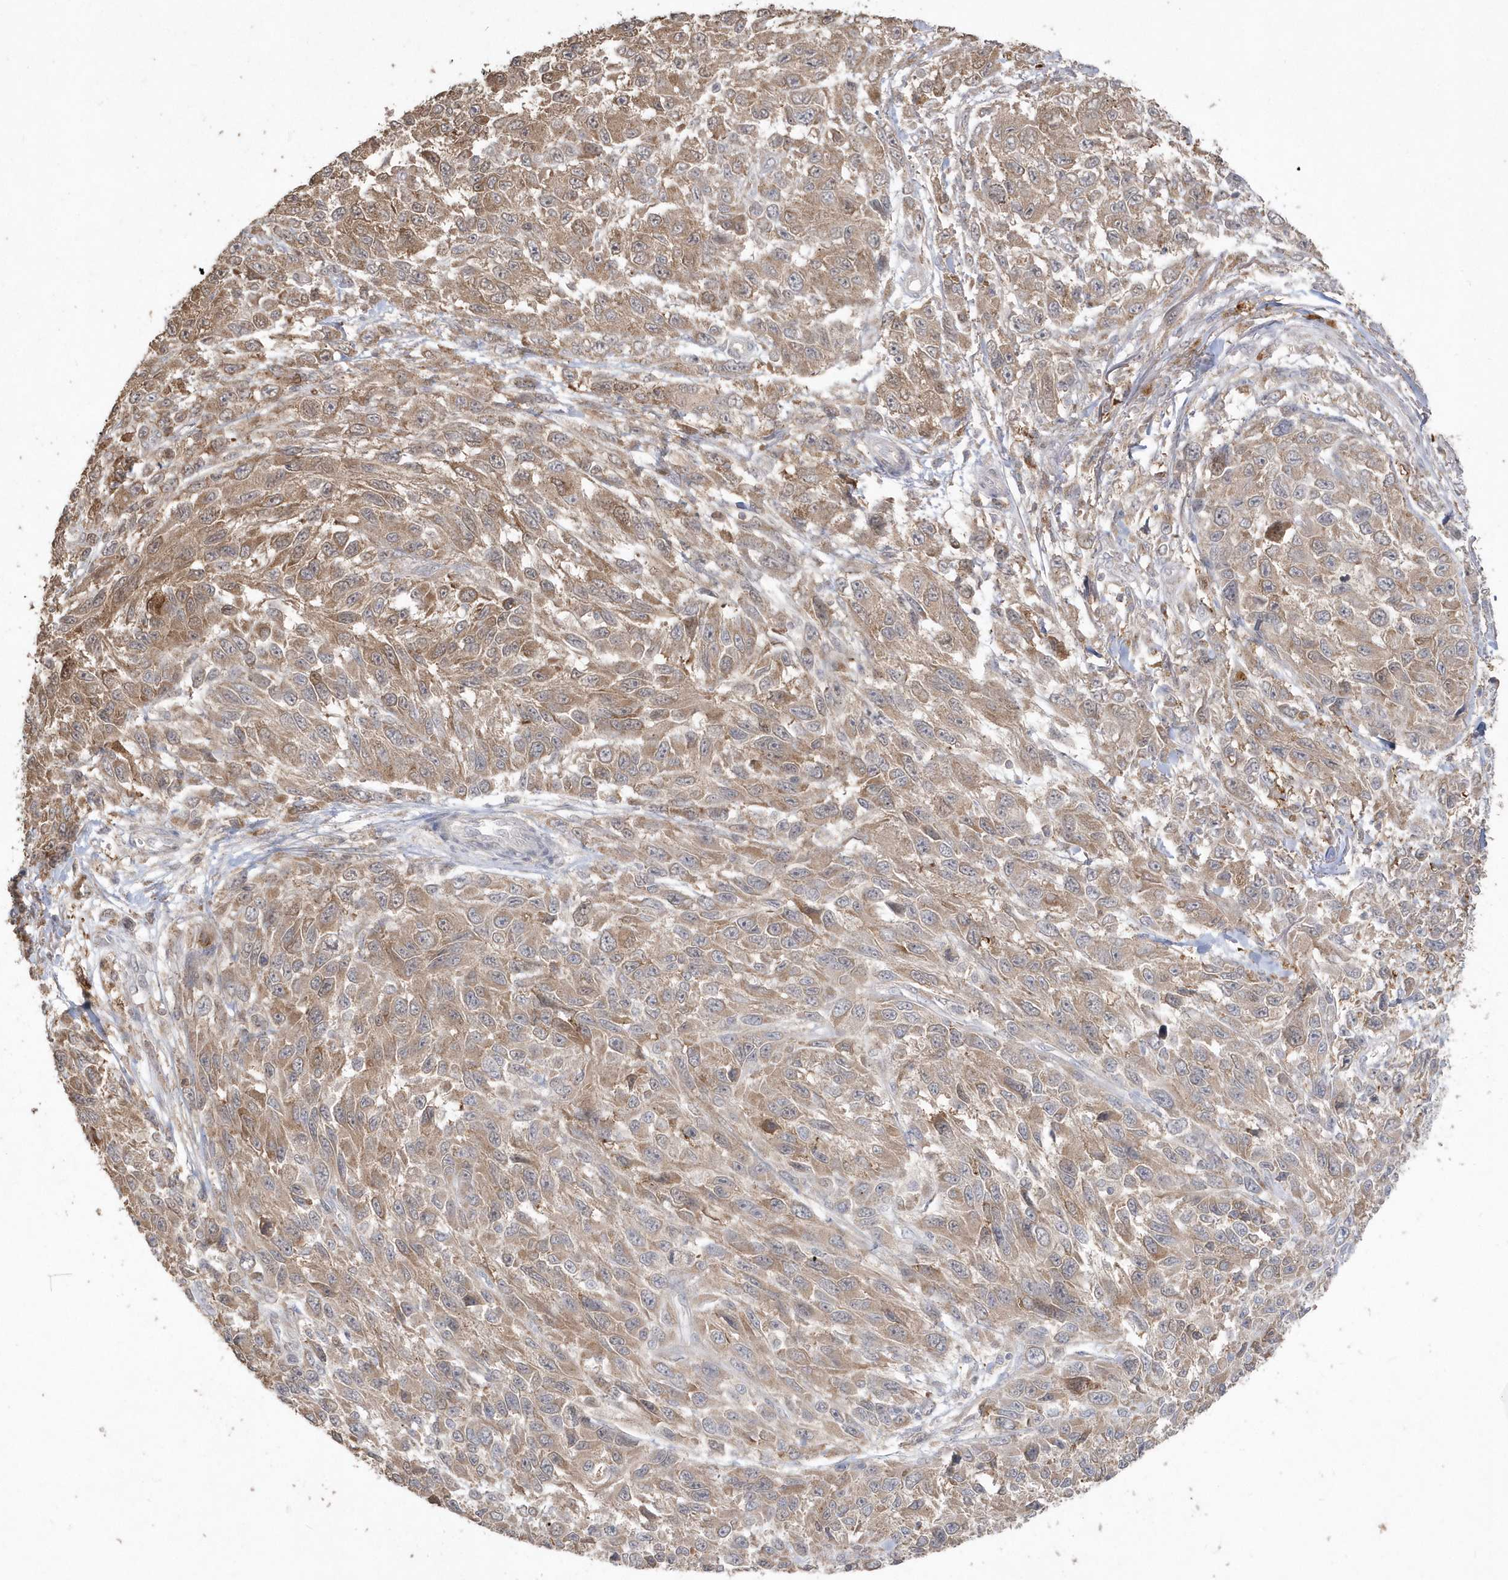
{"staining": {"intensity": "moderate", "quantity": ">75%", "location": "cytoplasmic/membranous"}, "tissue": "melanoma", "cell_type": "Tumor cells", "image_type": "cancer", "snomed": [{"axis": "morphology", "description": "Malignant melanoma, NOS"}, {"axis": "topography", "description": "Skin"}], "caption": "Protein staining of malignant melanoma tissue reveals moderate cytoplasmic/membranous expression in approximately >75% of tumor cells.", "gene": "GEMIN6", "patient": {"sex": "female", "age": 96}}